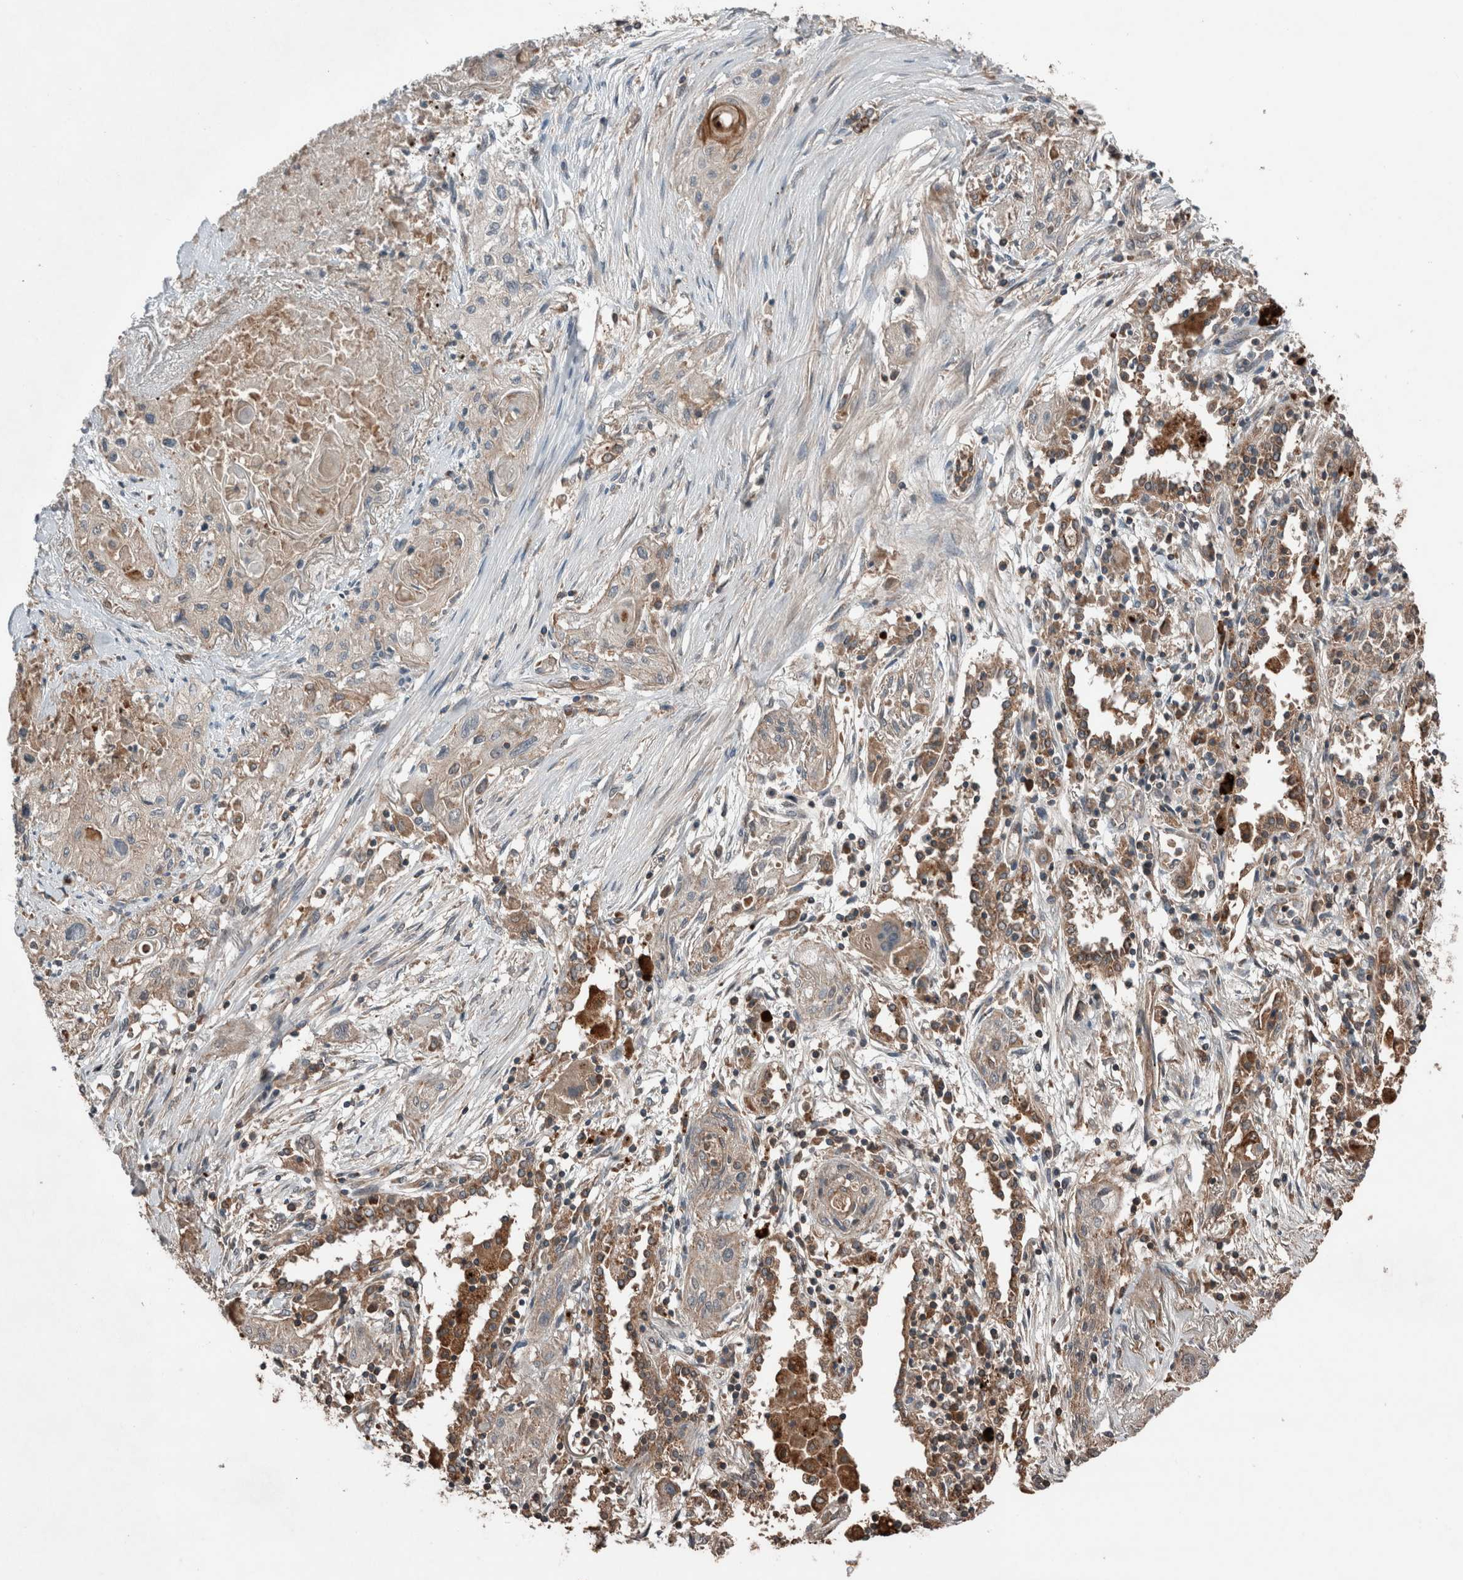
{"staining": {"intensity": "weak", "quantity": "25%-75%", "location": "cytoplasmic/membranous"}, "tissue": "lung cancer", "cell_type": "Tumor cells", "image_type": "cancer", "snomed": [{"axis": "morphology", "description": "Squamous cell carcinoma, NOS"}, {"axis": "topography", "description": "Lung"}], "caption": "Lung squamous cell carcinoma stained with IHC demonstrates weak cytoplasmic/membranous expression in approximately 25%-75% of tumor cells.", "gene": "KLK14", "patient": {"sex": "female", "age": 47}}